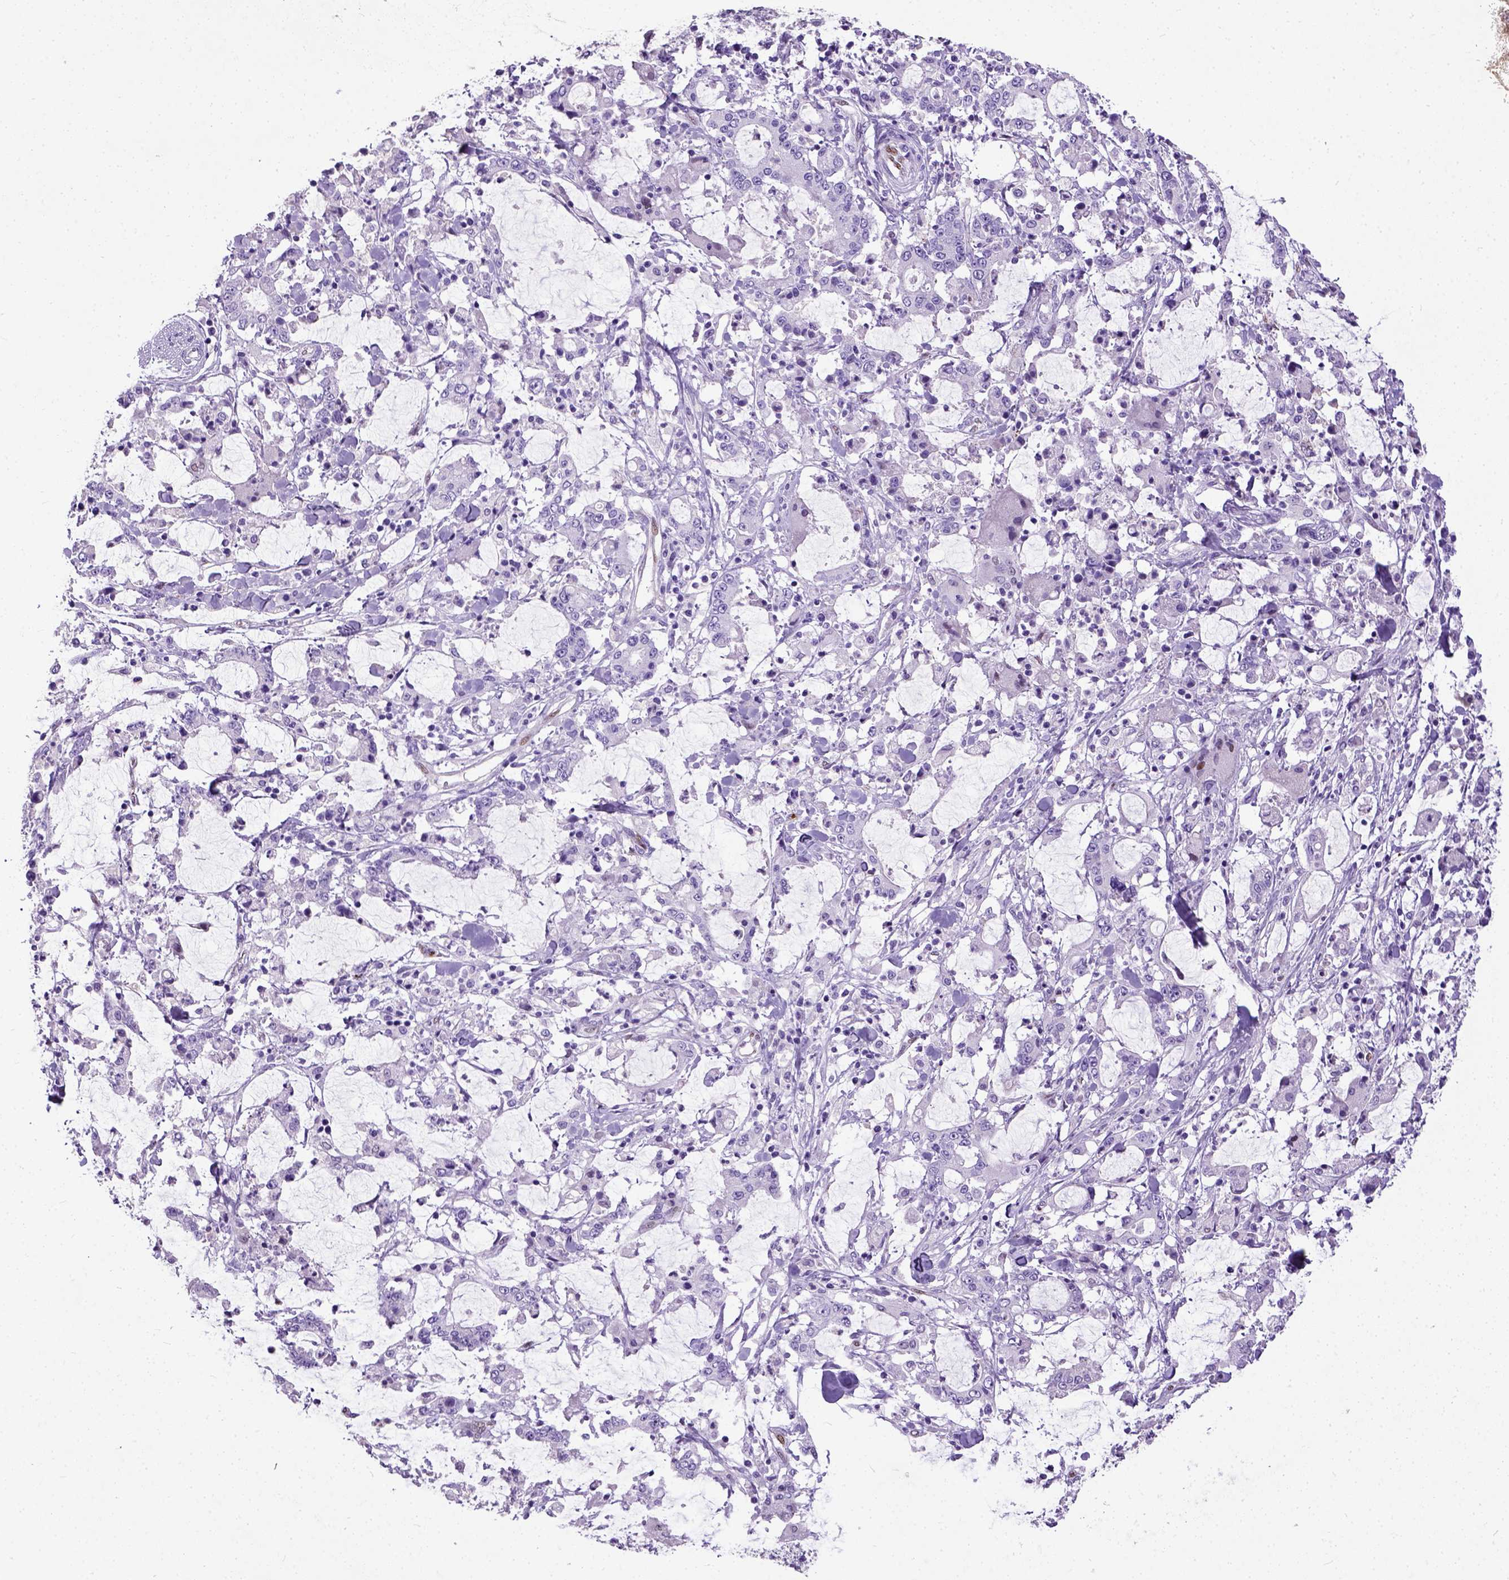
{"staining": {"intensity": "negative", "quantity": "none", "location": "none"}, "tissue": "stomach cancer", "cell_type": "Tumor cells", "image_type": "cancer", "snomed": [{"axis": "morphology", "description": "Adenocarcinoma, NOS"}, {"axis": "topography", "description": "Stomach, upper"}], "caption": "This is an IHC image of stomach adenocarcinoma. There is no positivity in tumor cells.", "gene": "ADAMTS8", "patient": {"sex": "male", "age": 68}}